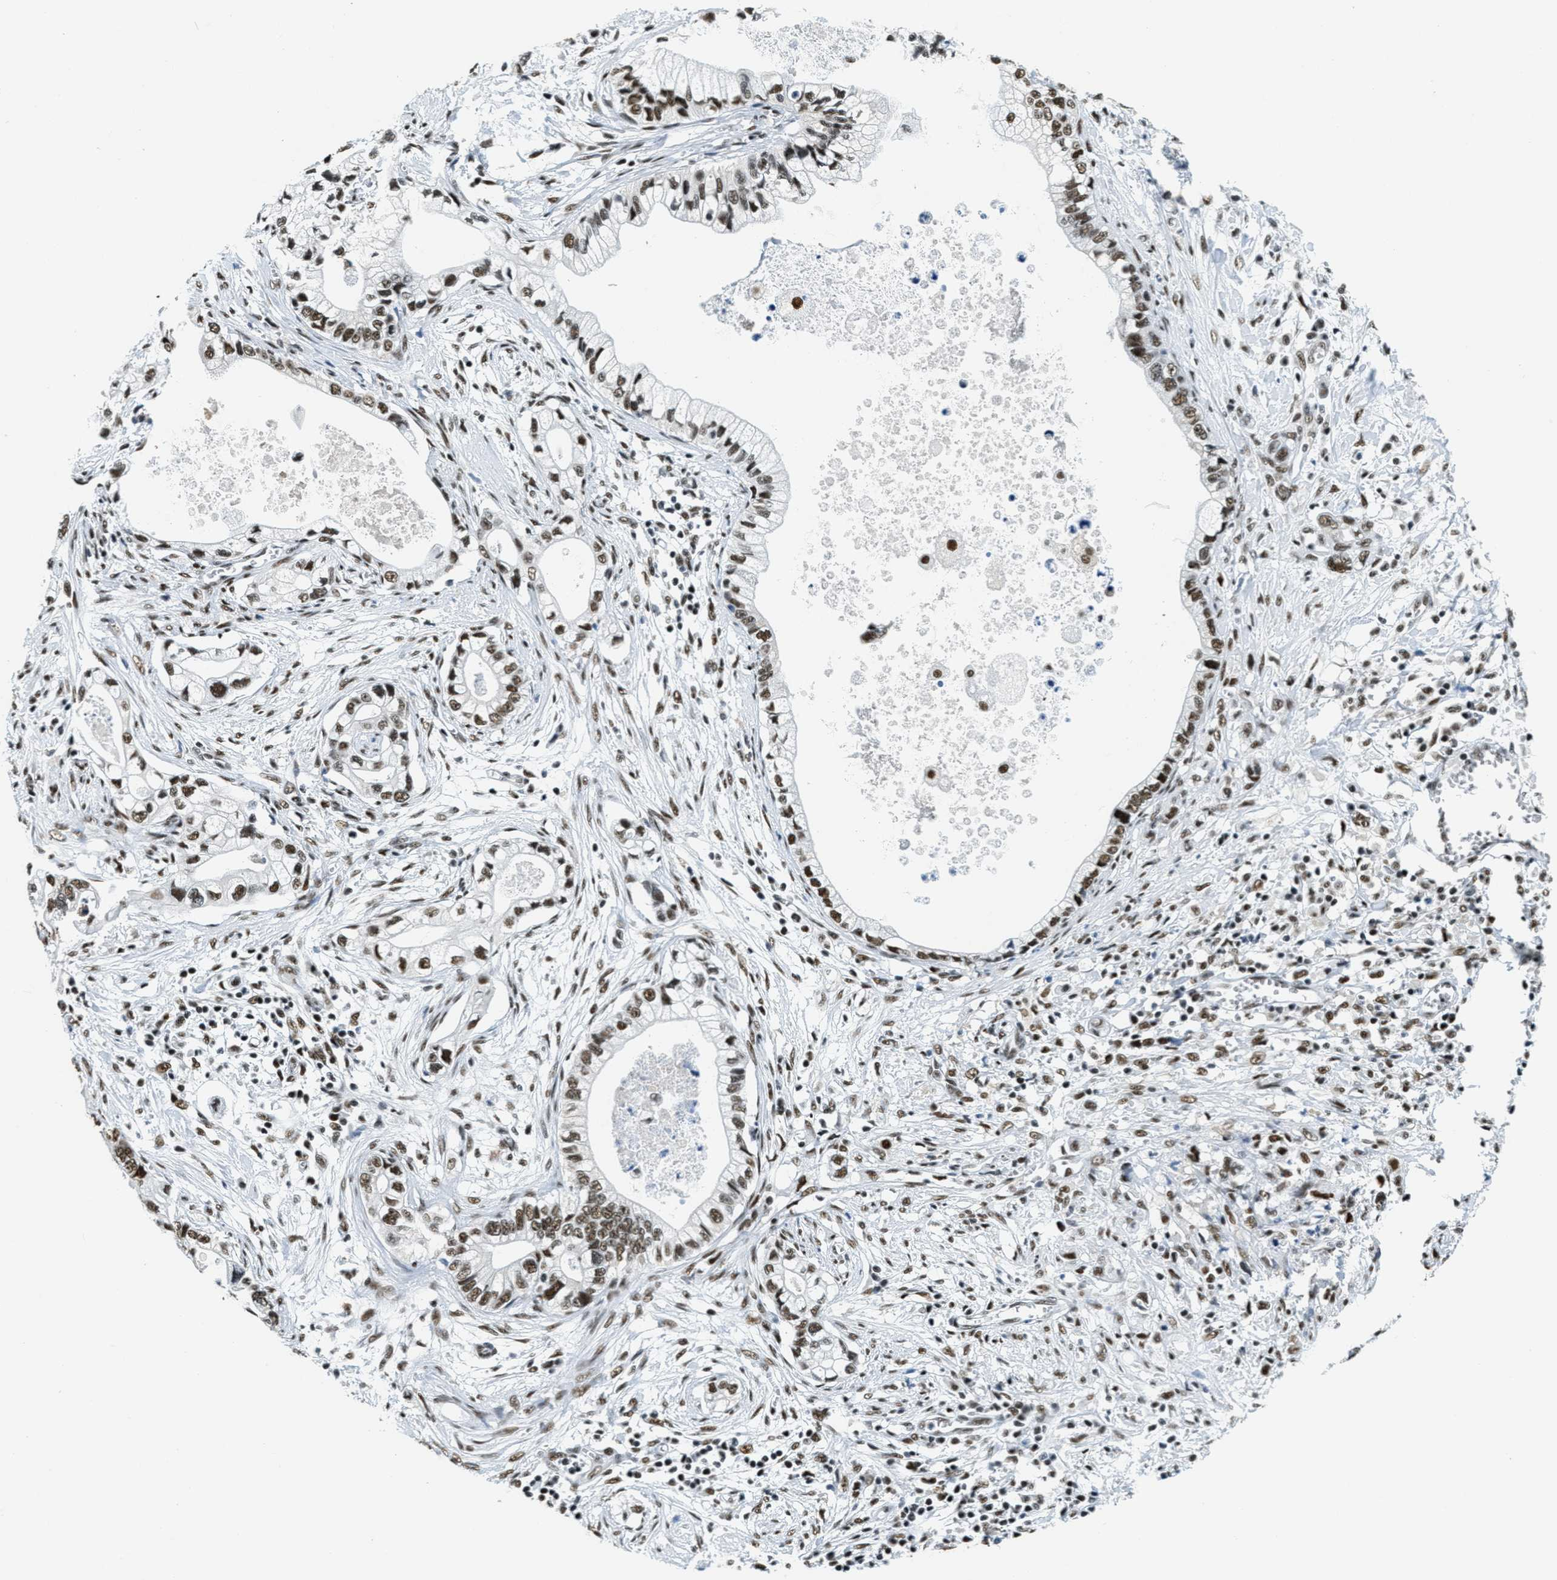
{"staining": {"intensity": "moderate", "quantity": ">75%", "location": "nuclear"}, "tissue": "pancreatic cancer", "cell_type": "Tumor cells", "image_type": "cancer", "snomed": [{"axis": "morphology", "description": "Adenocarcinoma, NOS"}, {"axis": "topography", "description": "Pancreas"}], "caption": "Immunohistochemical staining of pancreatic adenocarcinoma exhibits medium levels of moderate nuclear positivity in approximately >75% of tumor cells. (brown staining indicates protein expression, while blue staining denotes nuclei).", "gene": "SSB", "patient": {"sex": "male", "age": 56}}